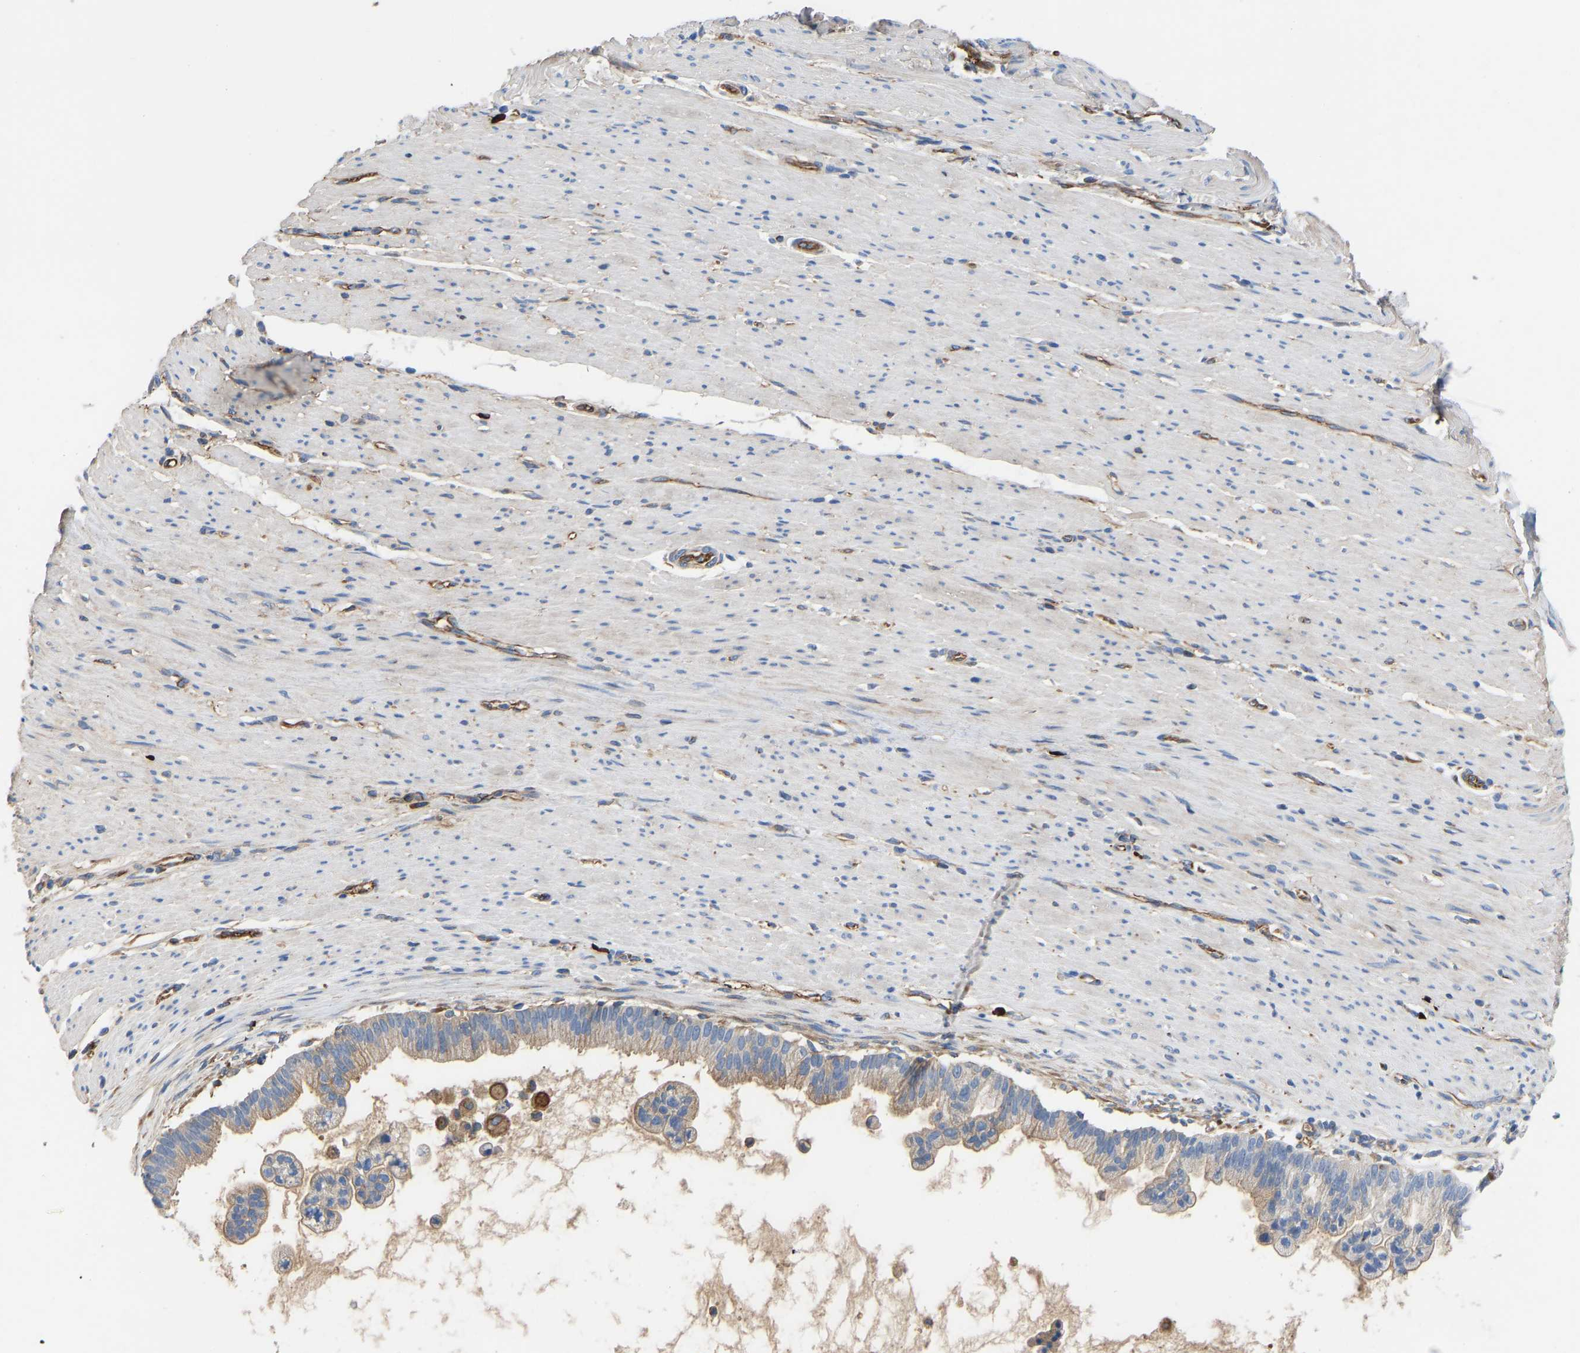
{"staining": {"intensity": "weak", "quantity": "25%-75%", "location": "cytoplasmic/membranous"}, "tissue": "pancreatic cancer", "cell_type": "Tumor cells", "image_type": "cancer", "snomed": [{"axis": "morphology", "description": "Adenocarcinoma, NOS"}, {"axis": "topography", "description": "Pancreas"}], "caption": "This is an image of IHC staining of adenocarcinoma (pancreatic), which shows weak positivity in the cytoplasmic/membranous of tumor cells.", "gene": "HSPG2", "patient": {"sex": "male", "age": 69}}